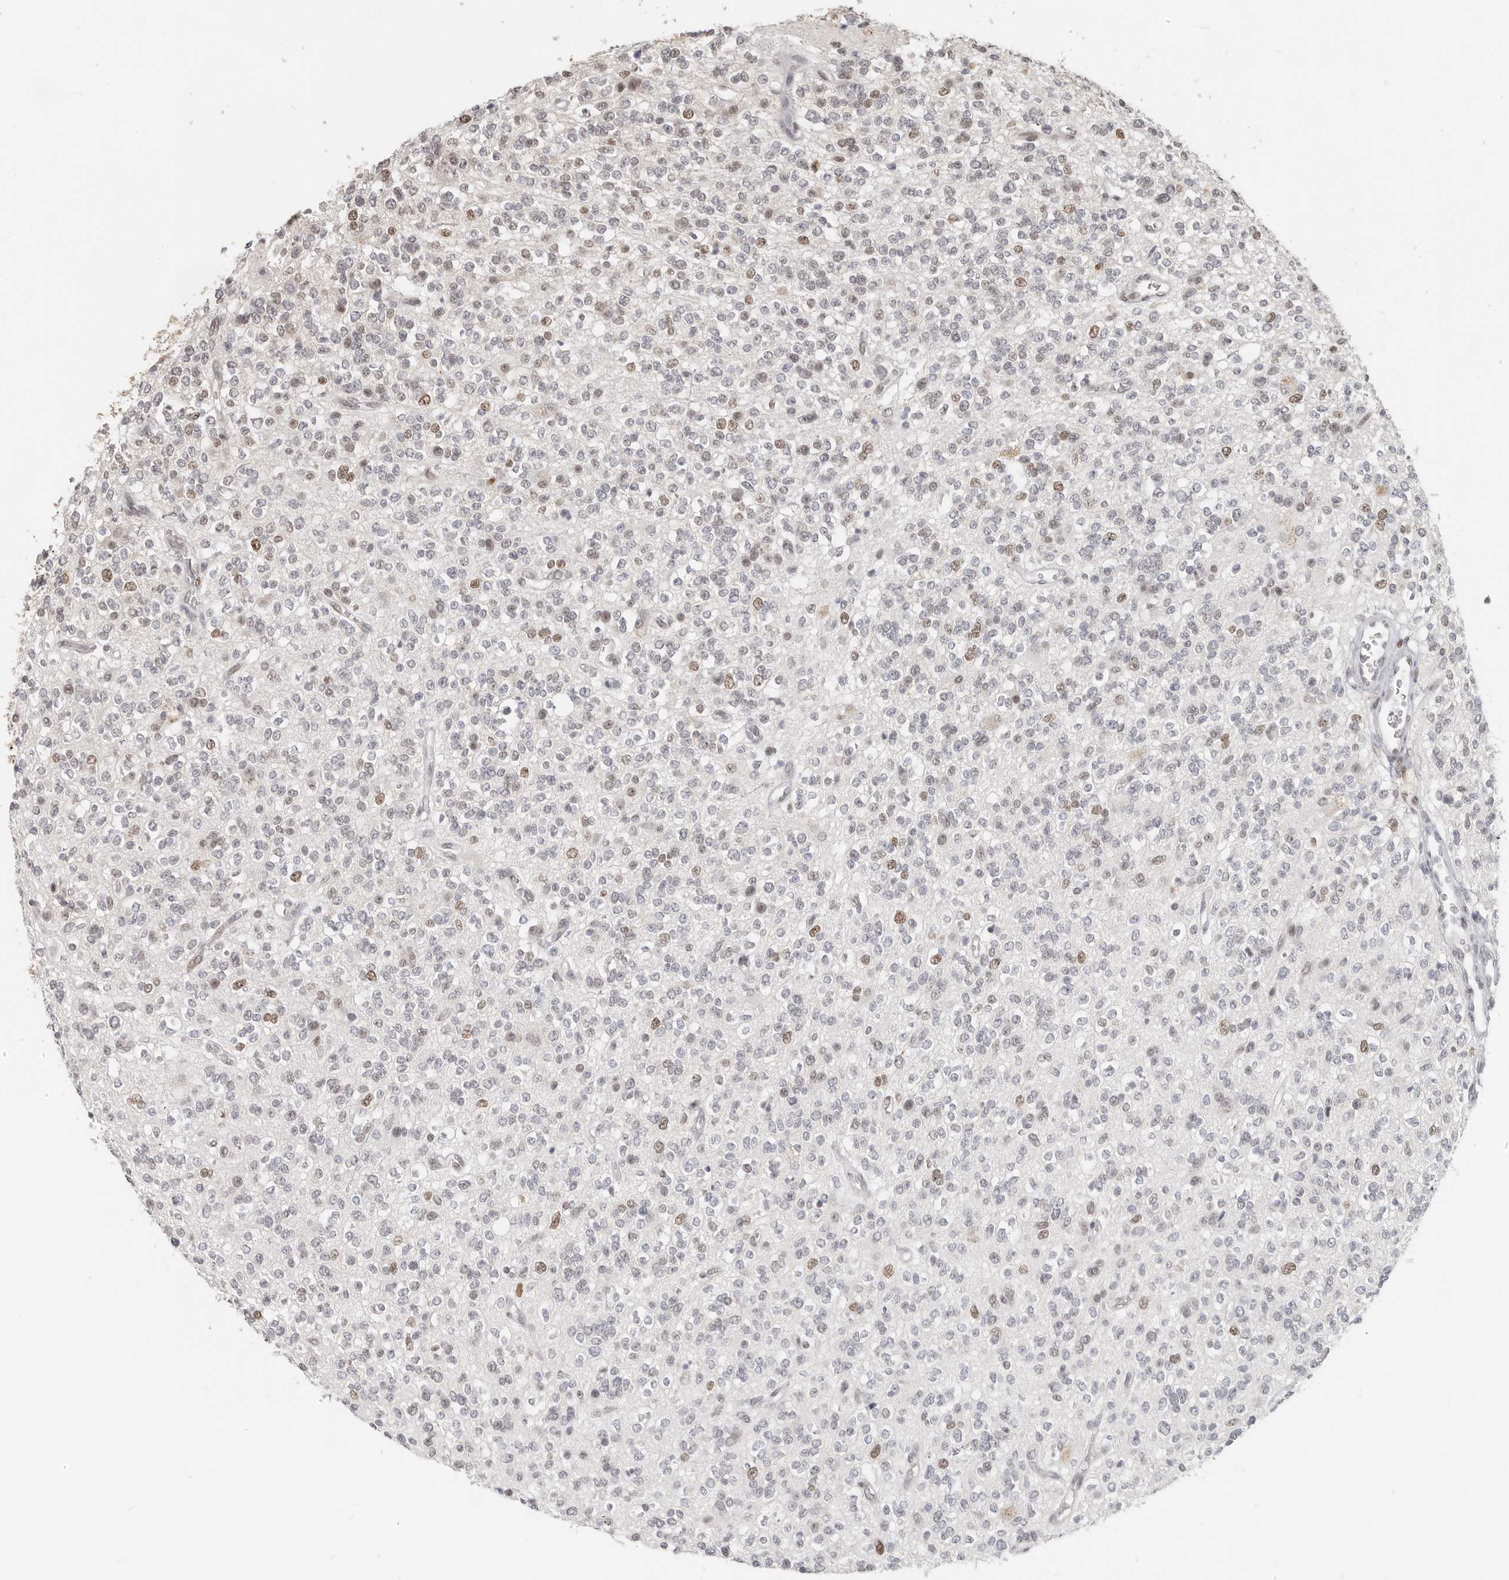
{"staining": {"intensity": "weak", "quantity": "25%-75%", "location": "nuclear"}, "tissue": "glioma", "cell_type": "Tumor cells", "image_type": "cancer", "snomed": [{"axis": "morphology", "description": "Glioma, malignant, High grade"}, {"axis": "topography", "description": "Brain"}], "caption": "Tumor cells show weak nuclear positivity in approximately 25%-75% of cells in malignant glioma (high-grade).", "gene": "RFC2", "patient": {"sex": "male", "age": 34}}